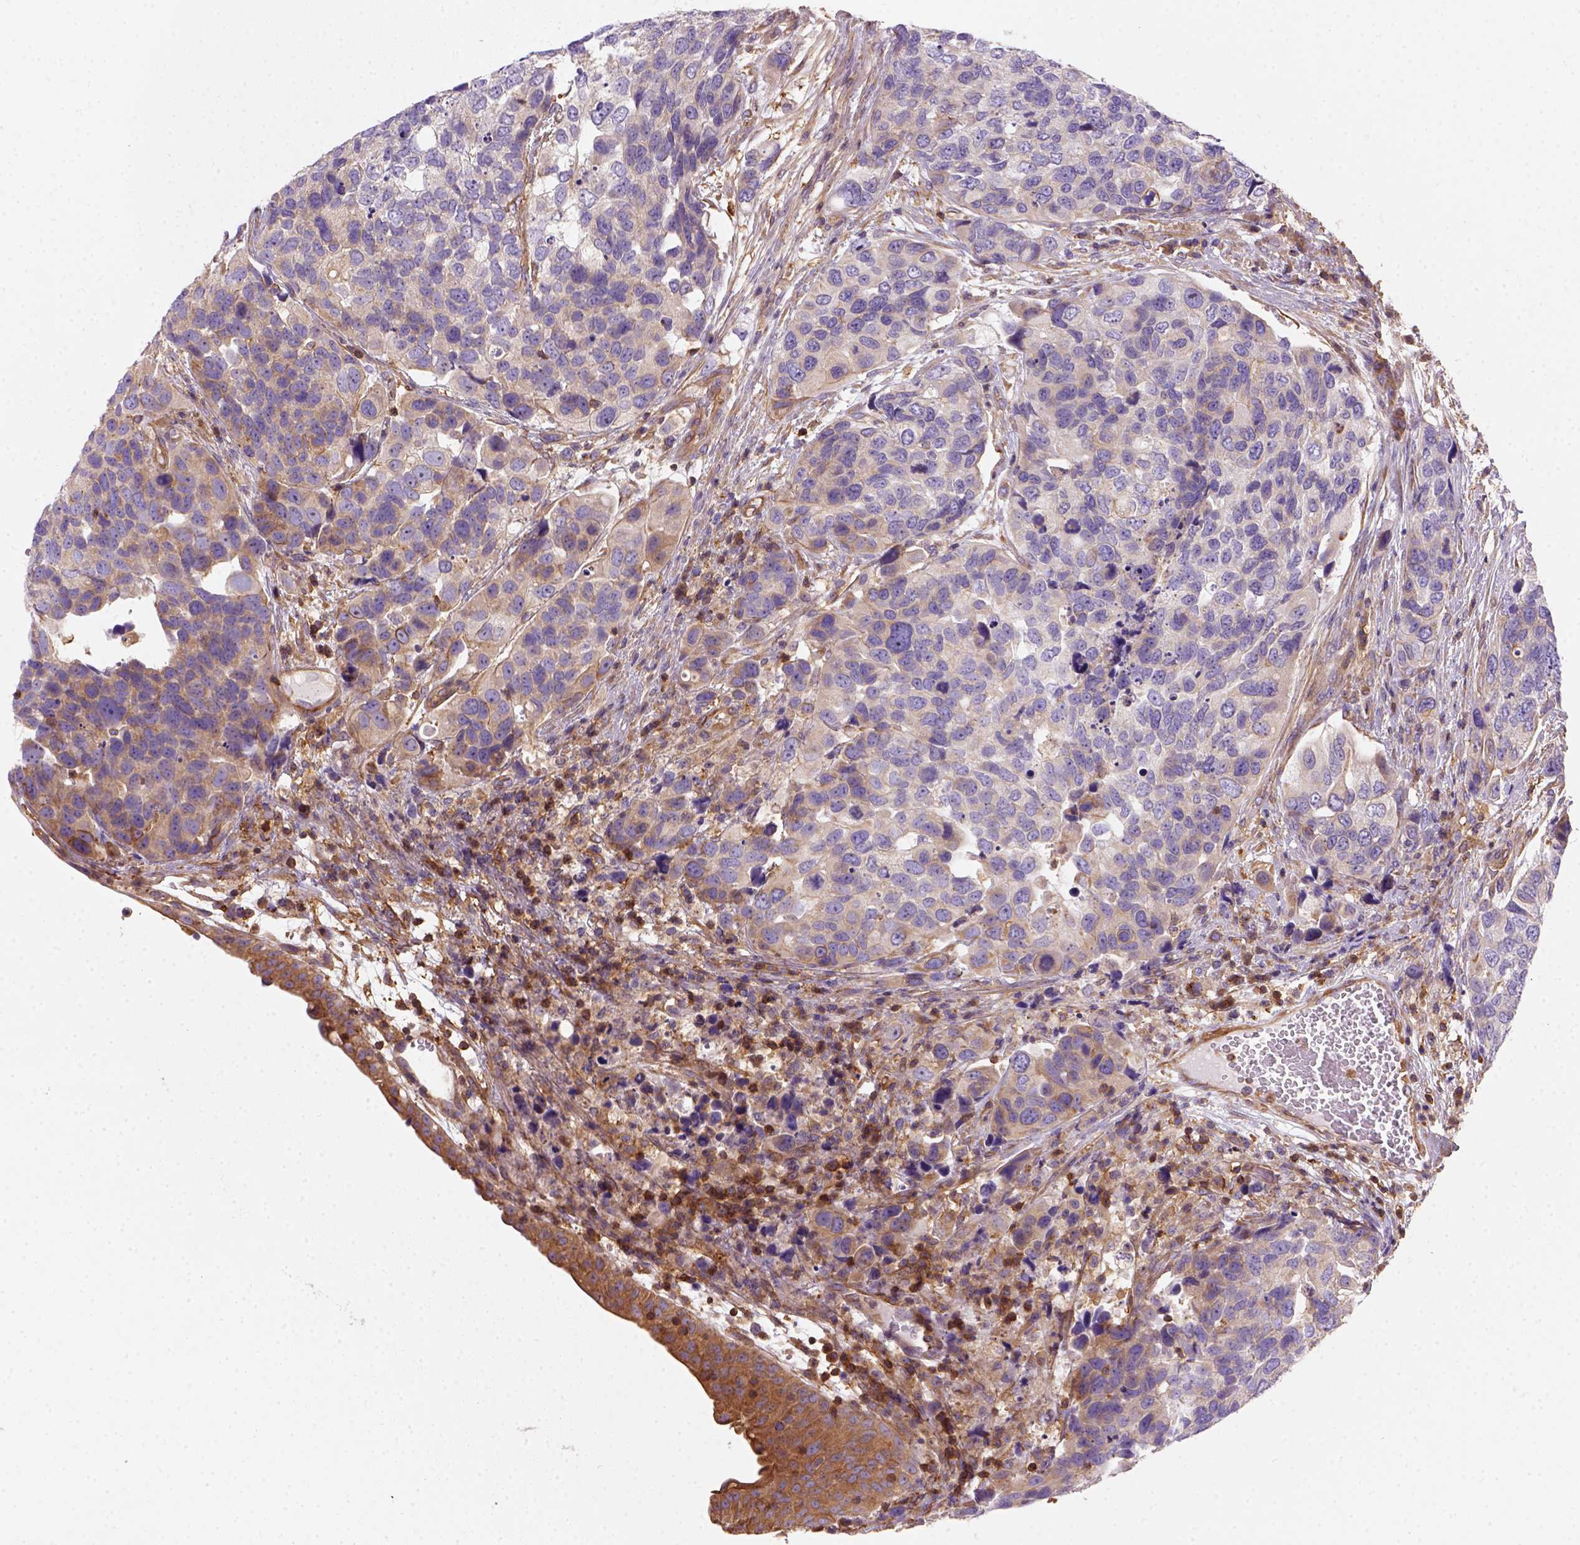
{"staining": {"intensity": "moderate", "quantity": "<25%", "location": "cytoplasmic/membranous"}, "tissue": "urothelial cancer", "cell_type": "Tumor cells", "image_type": "cancer", "snomed": [{"axis": "morphology", "description": "Urothelial carcinoma, High grade"}, {"axis": "topography", "description": "Urinary bladder"}], "caption": "IHC photomicrograph of neoplastic tissue: urothelial cancer stained using immunohistochemistry (IHC) demonstrates low levels of moderate protein expression localized specifically in the cytoplasmic/membranous of tumor cells, appearing as a cytoplasmic/membranous brown color.", "gene": "GPRC5D", "patient": {"sex": "male", "age": 60}}